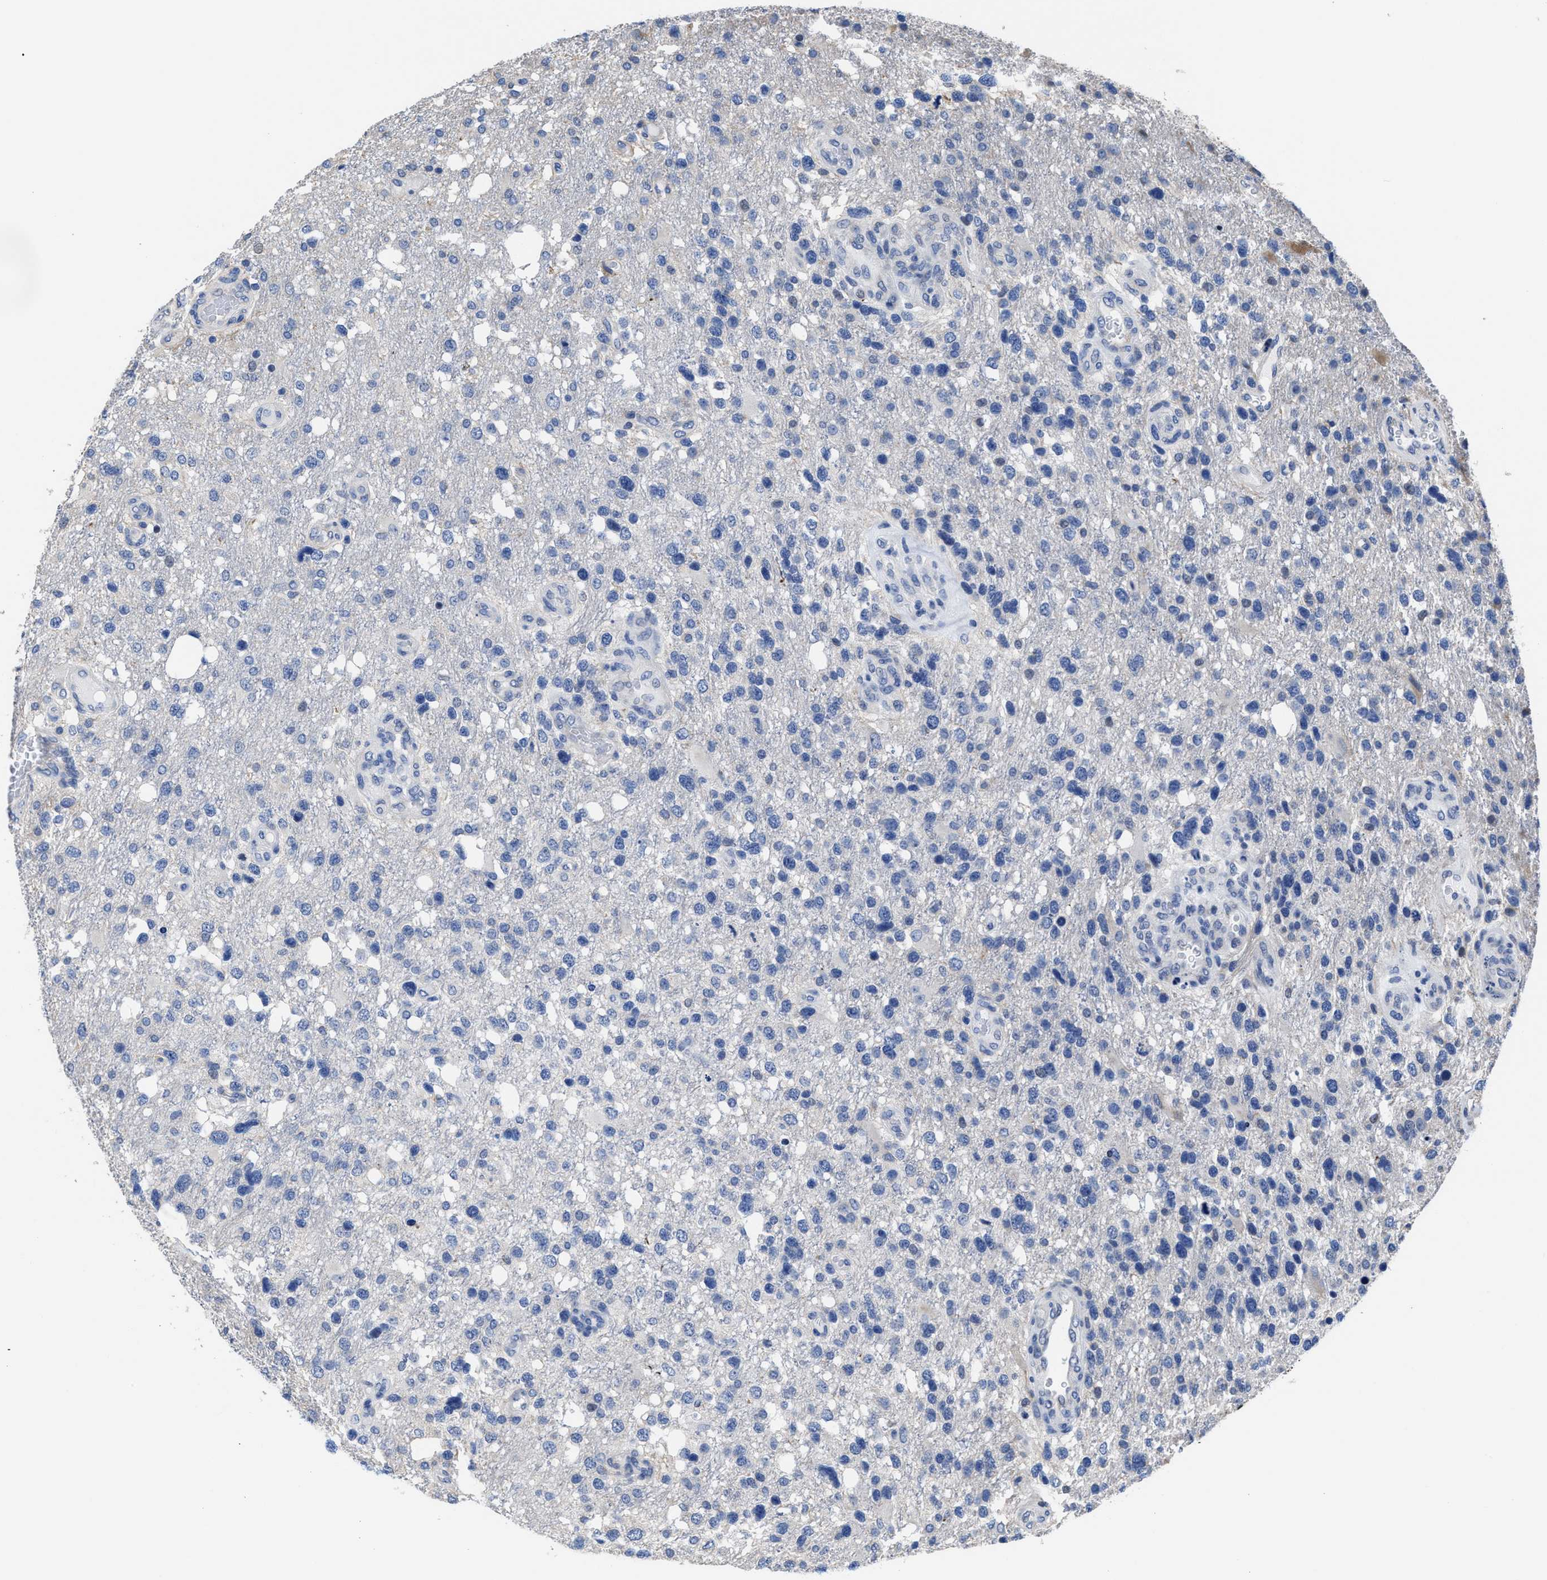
{"staining": {"intensity": "negative", "quantity": "none", "location": "none"}, "tissue": "glioma", "cell_type": "Tumor cells", "image_type": "cancer", "snomed": [{"axis": "morphology", "description": "Glioma, malignant, High grade"}, {"axis": "topography", "description": "Brain"}], "caption": "This is a histopathology image of IHC staining of malignant glioma (high-grade), which shows no staining in tumor cells. (IHC, brightfield microscopy, high magnification).", "gene": "HOOK1", "patient": {"sex": "female", "age": 58}}